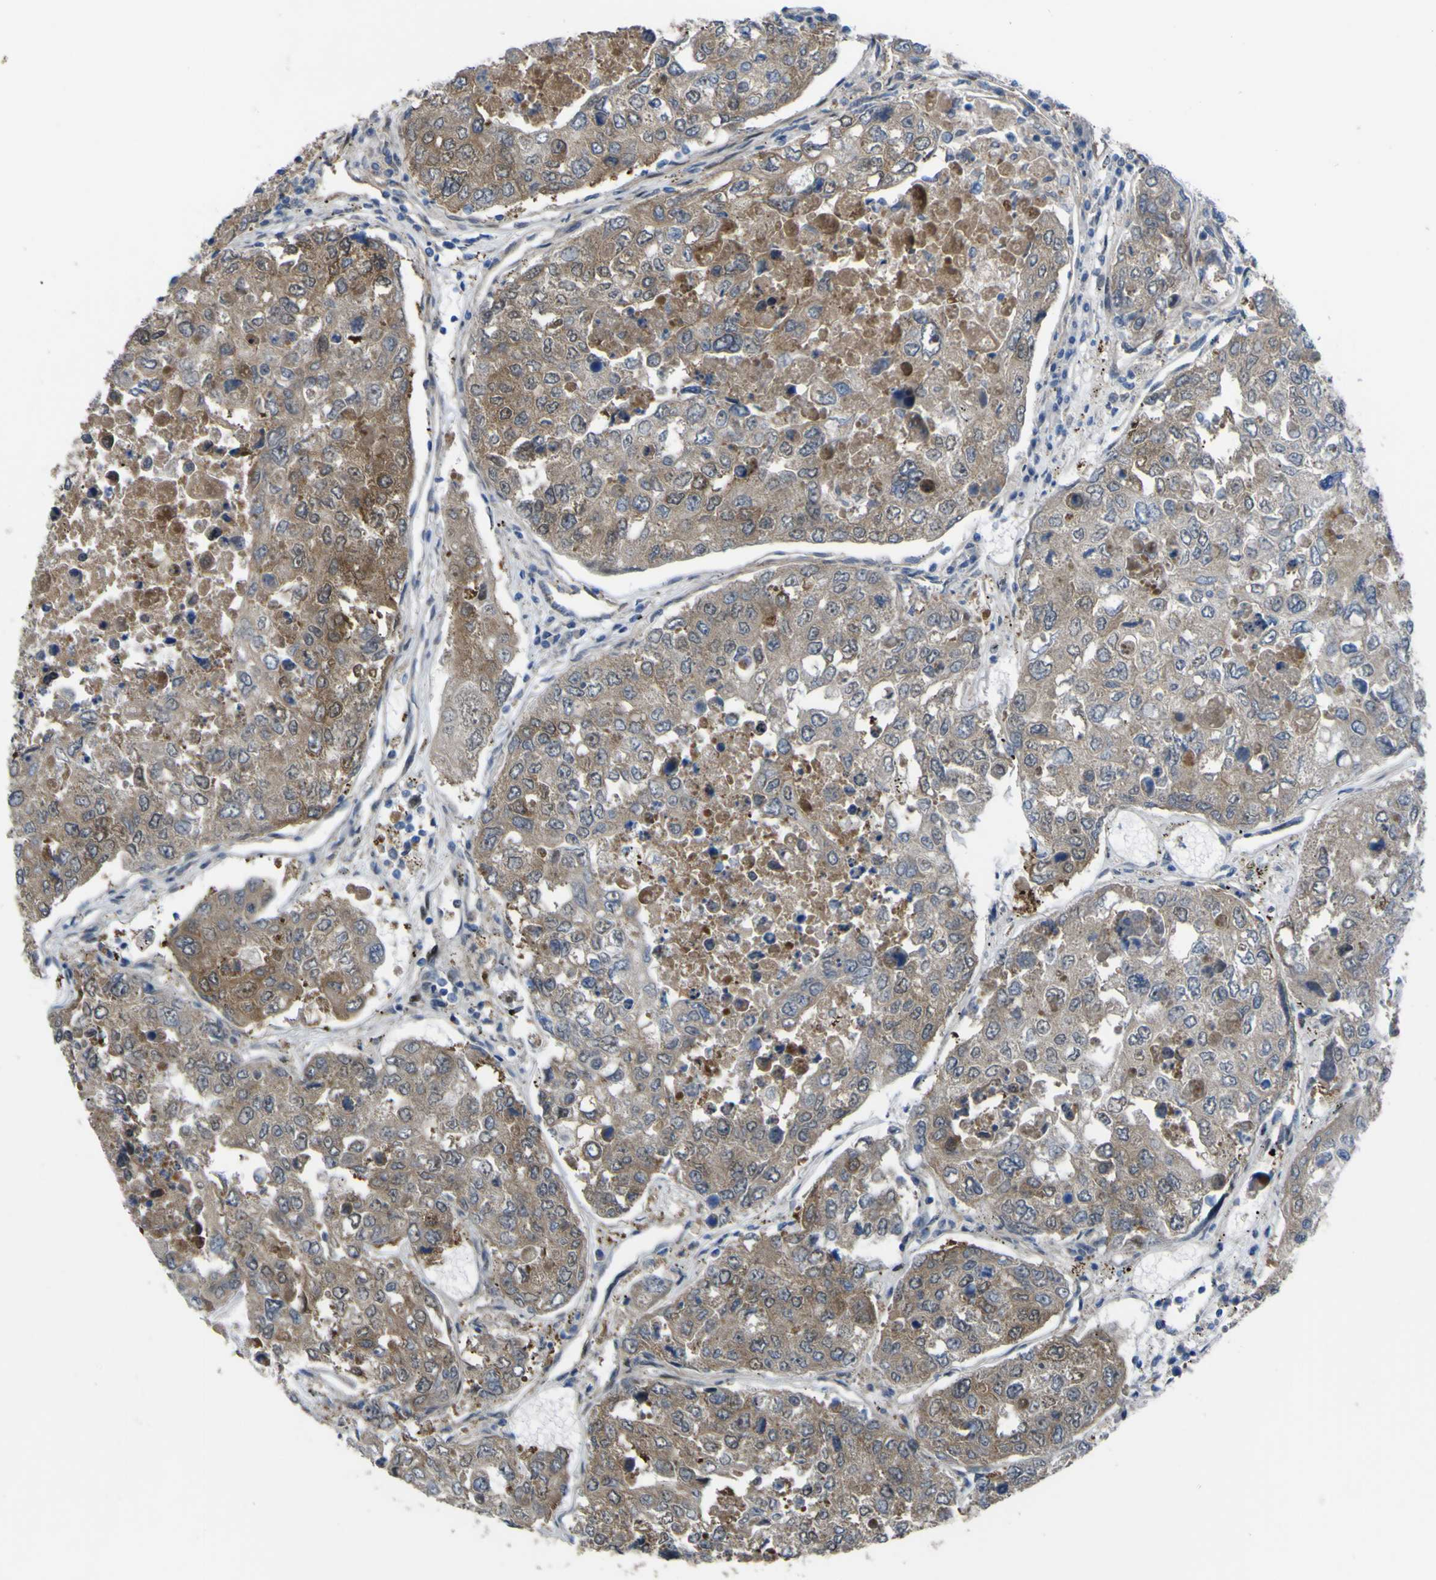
{"staining": {"intensity": "moderate", "quantity": ">75%", "location": "cytoplasmic/membranous"}, "tissue": "urothelial cancer", "cell_type": "Tumor cells", "image_type": "cancer", "snomed": [{"axis": "morphology", "description": "Urothelial carcinoma, High grade"}, {"axis": "topography", "description": "Lymph node"}, {"axis": "topography", "description": "Urinary bladder"}], "caption": "A brown stain highlights moderate cytoplasmic/membranous staining of a protein in human high-grade urothelial carcinoma tumor cells.", "gene": "FBXO30", "patient": {"sex": "male", "age": 51}}